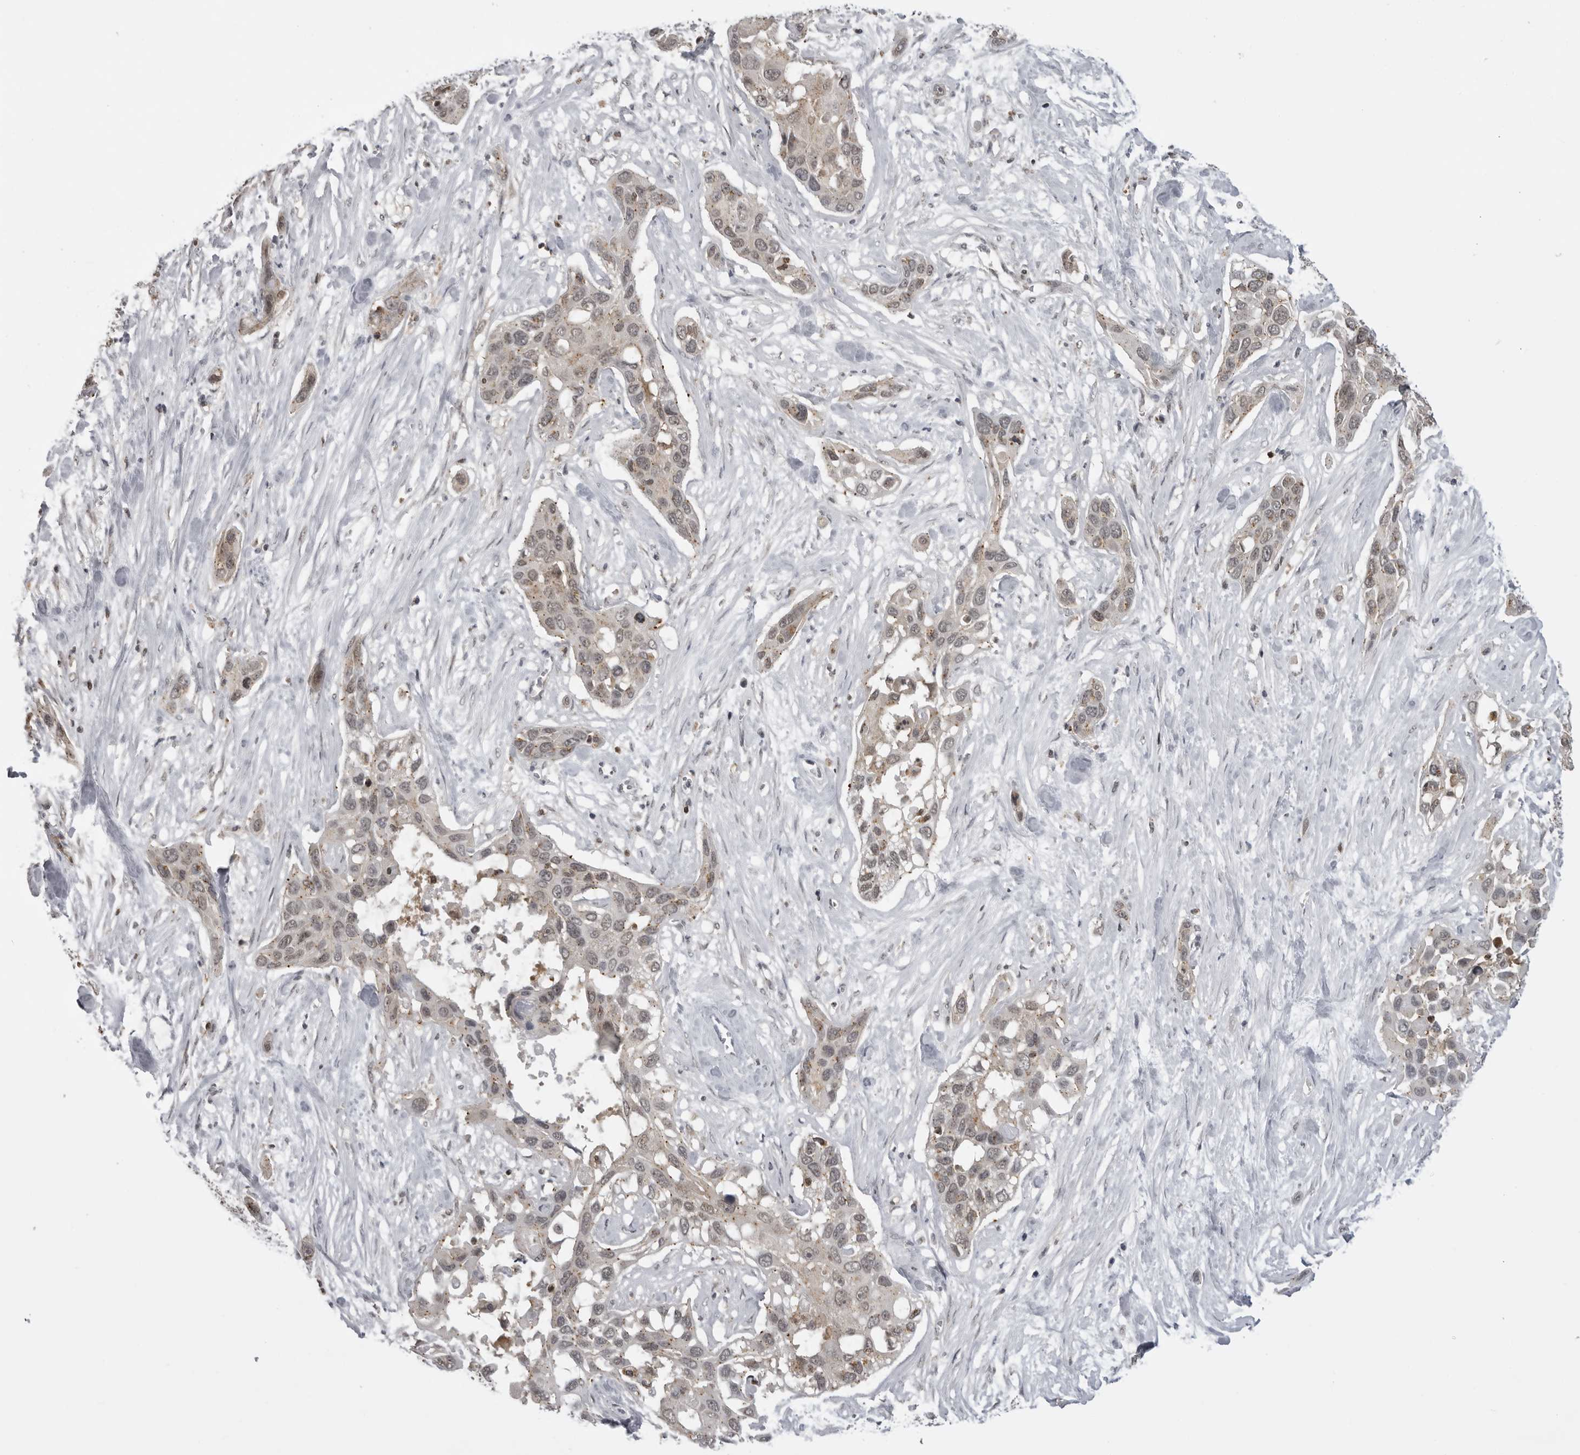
{"staining": {"intensity": "weak", "quantity": ">75%", "location": "nuclear"}, "tissue": "pancreatic cancer", "cell_type": "Tumor cells", "image_type": "cancer", "snomed": [{"axis": "morphology", "description": "Adenocarcinoma, NOS"}, {"axis": "topography", "description": "Pancreas"}], "caption": "Weak nuclear expression for a protein is identified in approximately >75% of tumor cells of pancreatic cancer (adenocarcinoma) using immunohistochemistry.", "gene": "PDCL3", "patient": {"sex": "female", "age": 60}}